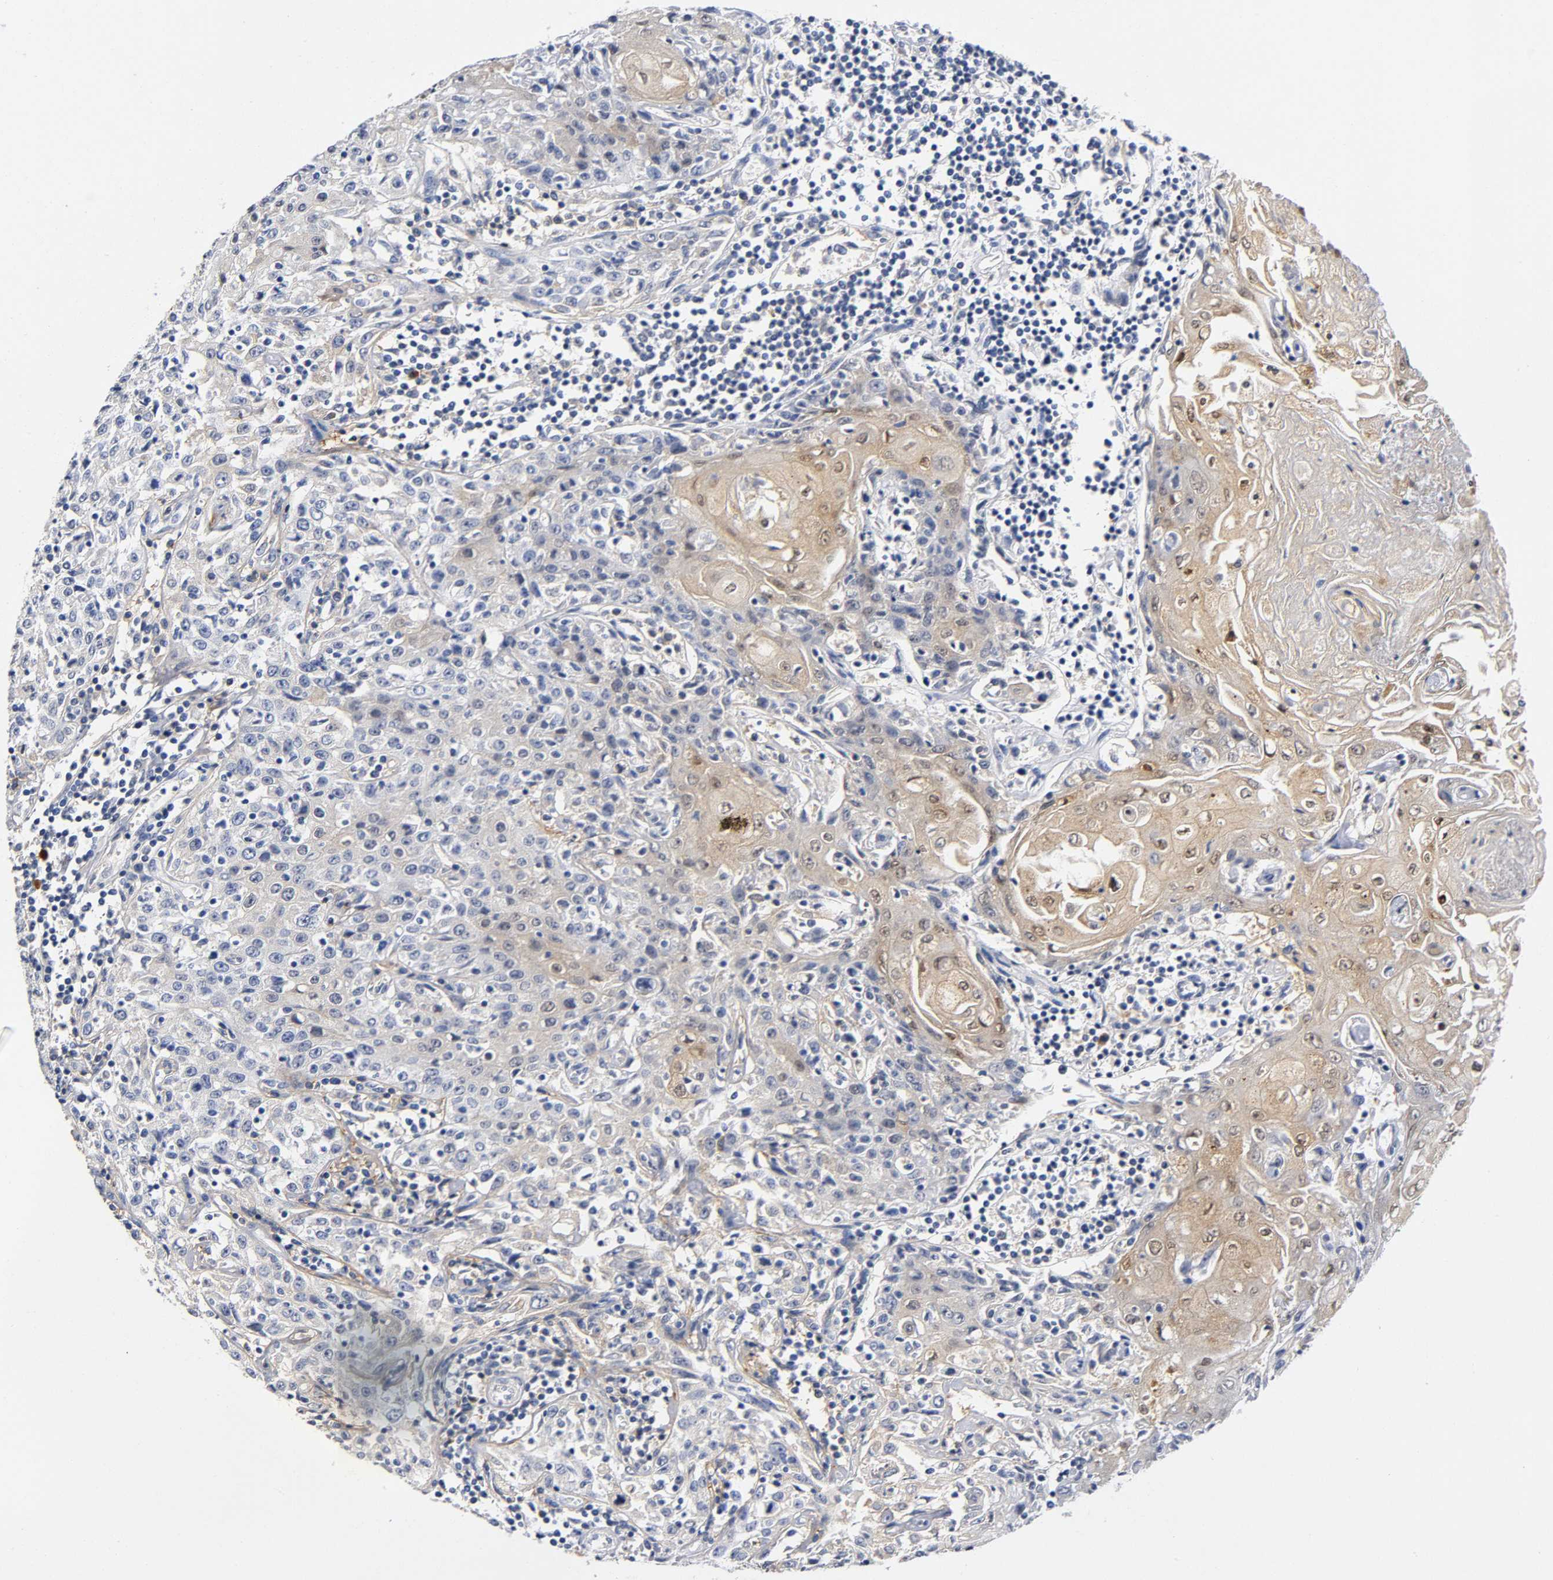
{"staining": {"intensity": "moderate", "quantity": "25%-75%", "location": "cytoplasmic/membranous"}, "tissue": "head and neck cancer", "cell_type": "Tumor cells", "image_type": "cancer", "snomed": [{"axis": "morphology", "description": "Squamous cell carcinoma, NOS"}, {"axis": "topography", "description": "Oral tissue"}, {"axis": "topography", "description": "Head-Neck"}], "caption": "The immunohistochemical stain highlights moderate cytoplasmic/membranous staining in tumor cells of head and neck cancer tissue.", "gene": "TNC", "patient": {"sex": "female", "age": 76}}